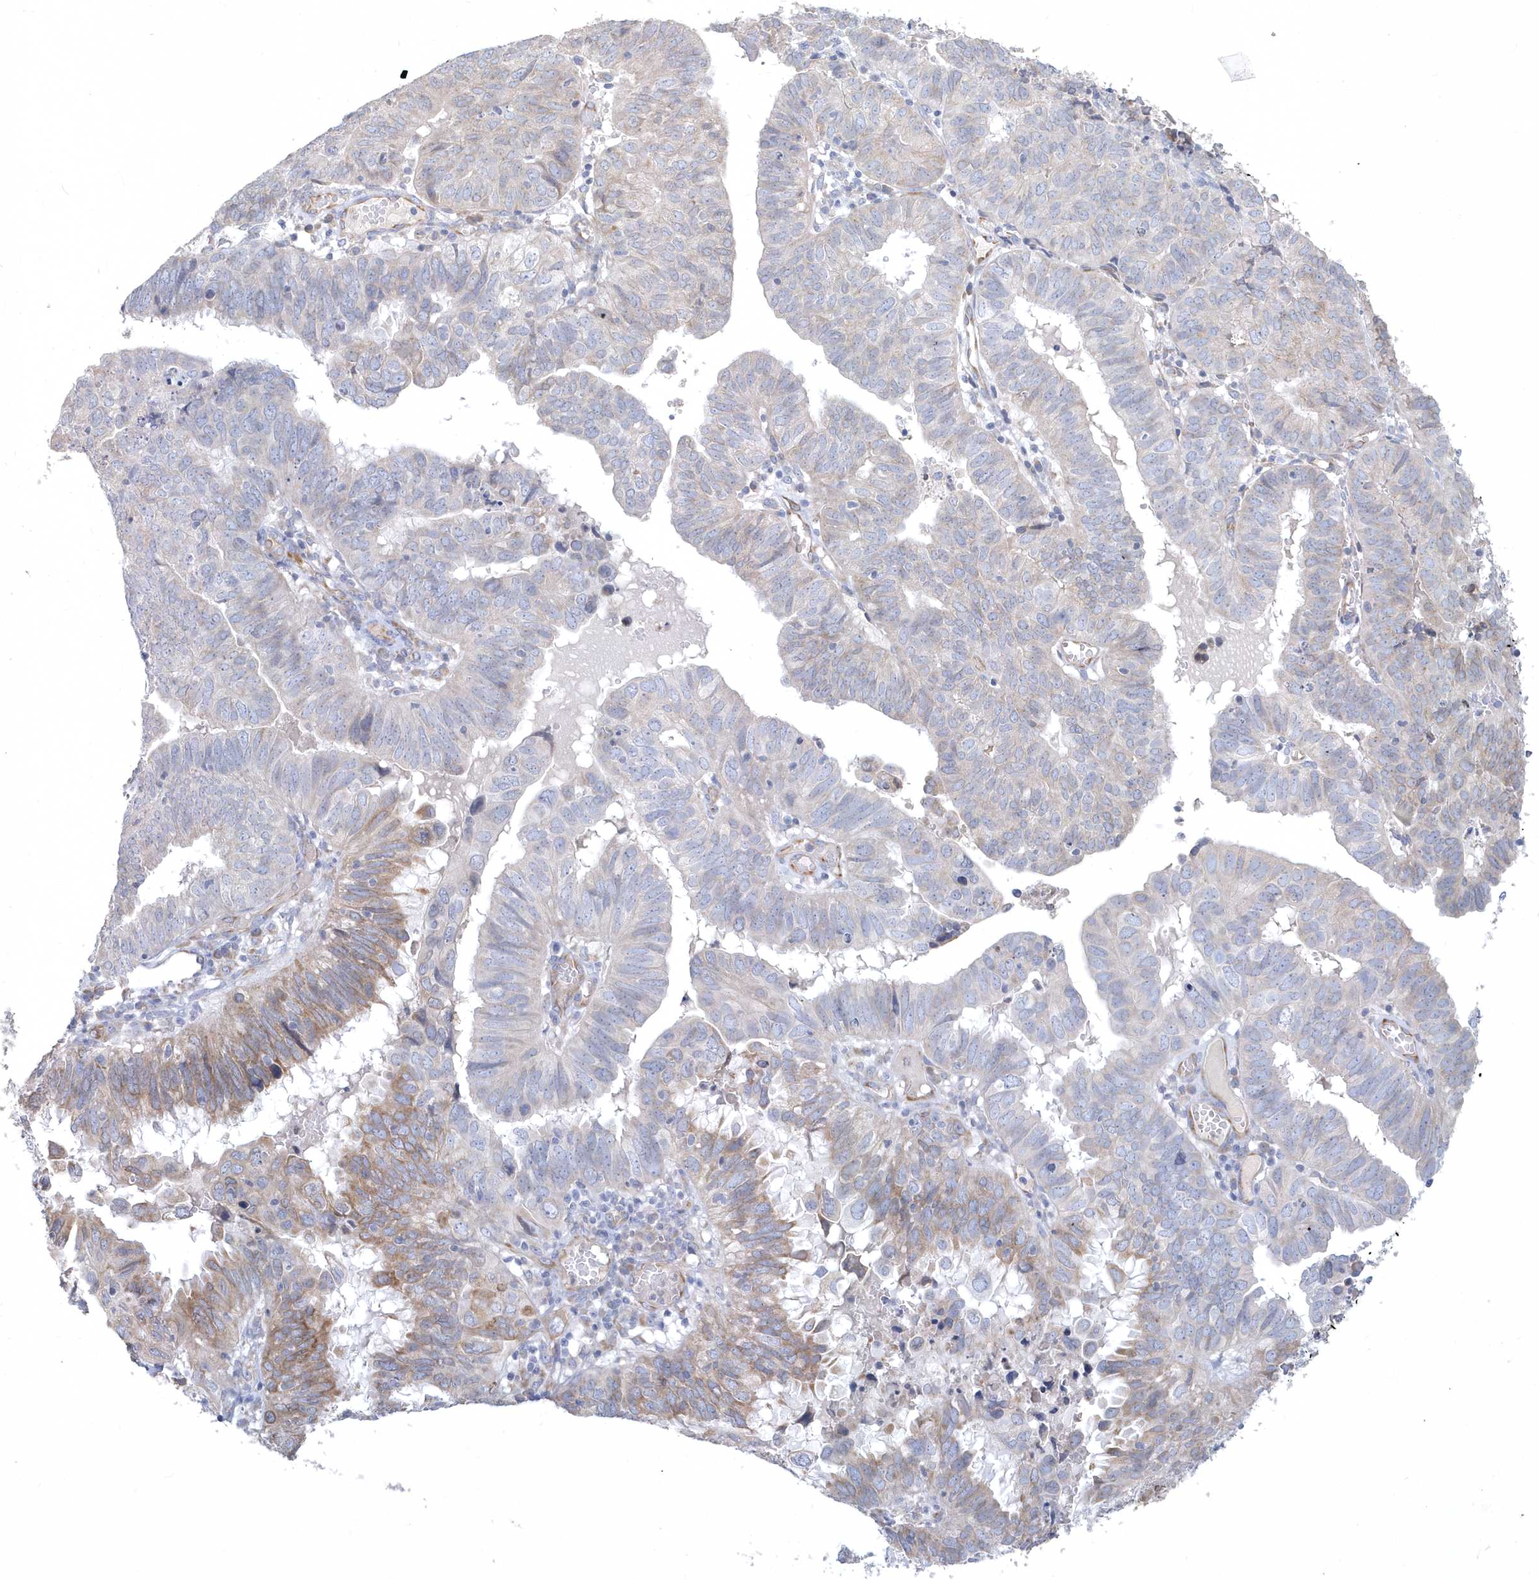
{"staining": {"intensity": "weak", "quantity": "25%-75%", "location": "cytoplasmic/membranous"}, "tissue": "endometrial cancer", "cell_type": "Tumor cells", "image_type": "cancer", "snomed": [{"axis": "morphology", "description": "Adenocarcinoma, NOS"}, {"axis": "topography", "description": "Uterus"}], "caption": "This is a photomicrograph of IHC staining of endometrial adenocarcinoma, which shows weak positivity in the cytoplasmic/membranous of tumor cells.", "gene": "DGAT1", "patient": {"sex": "female", "age": 77}}